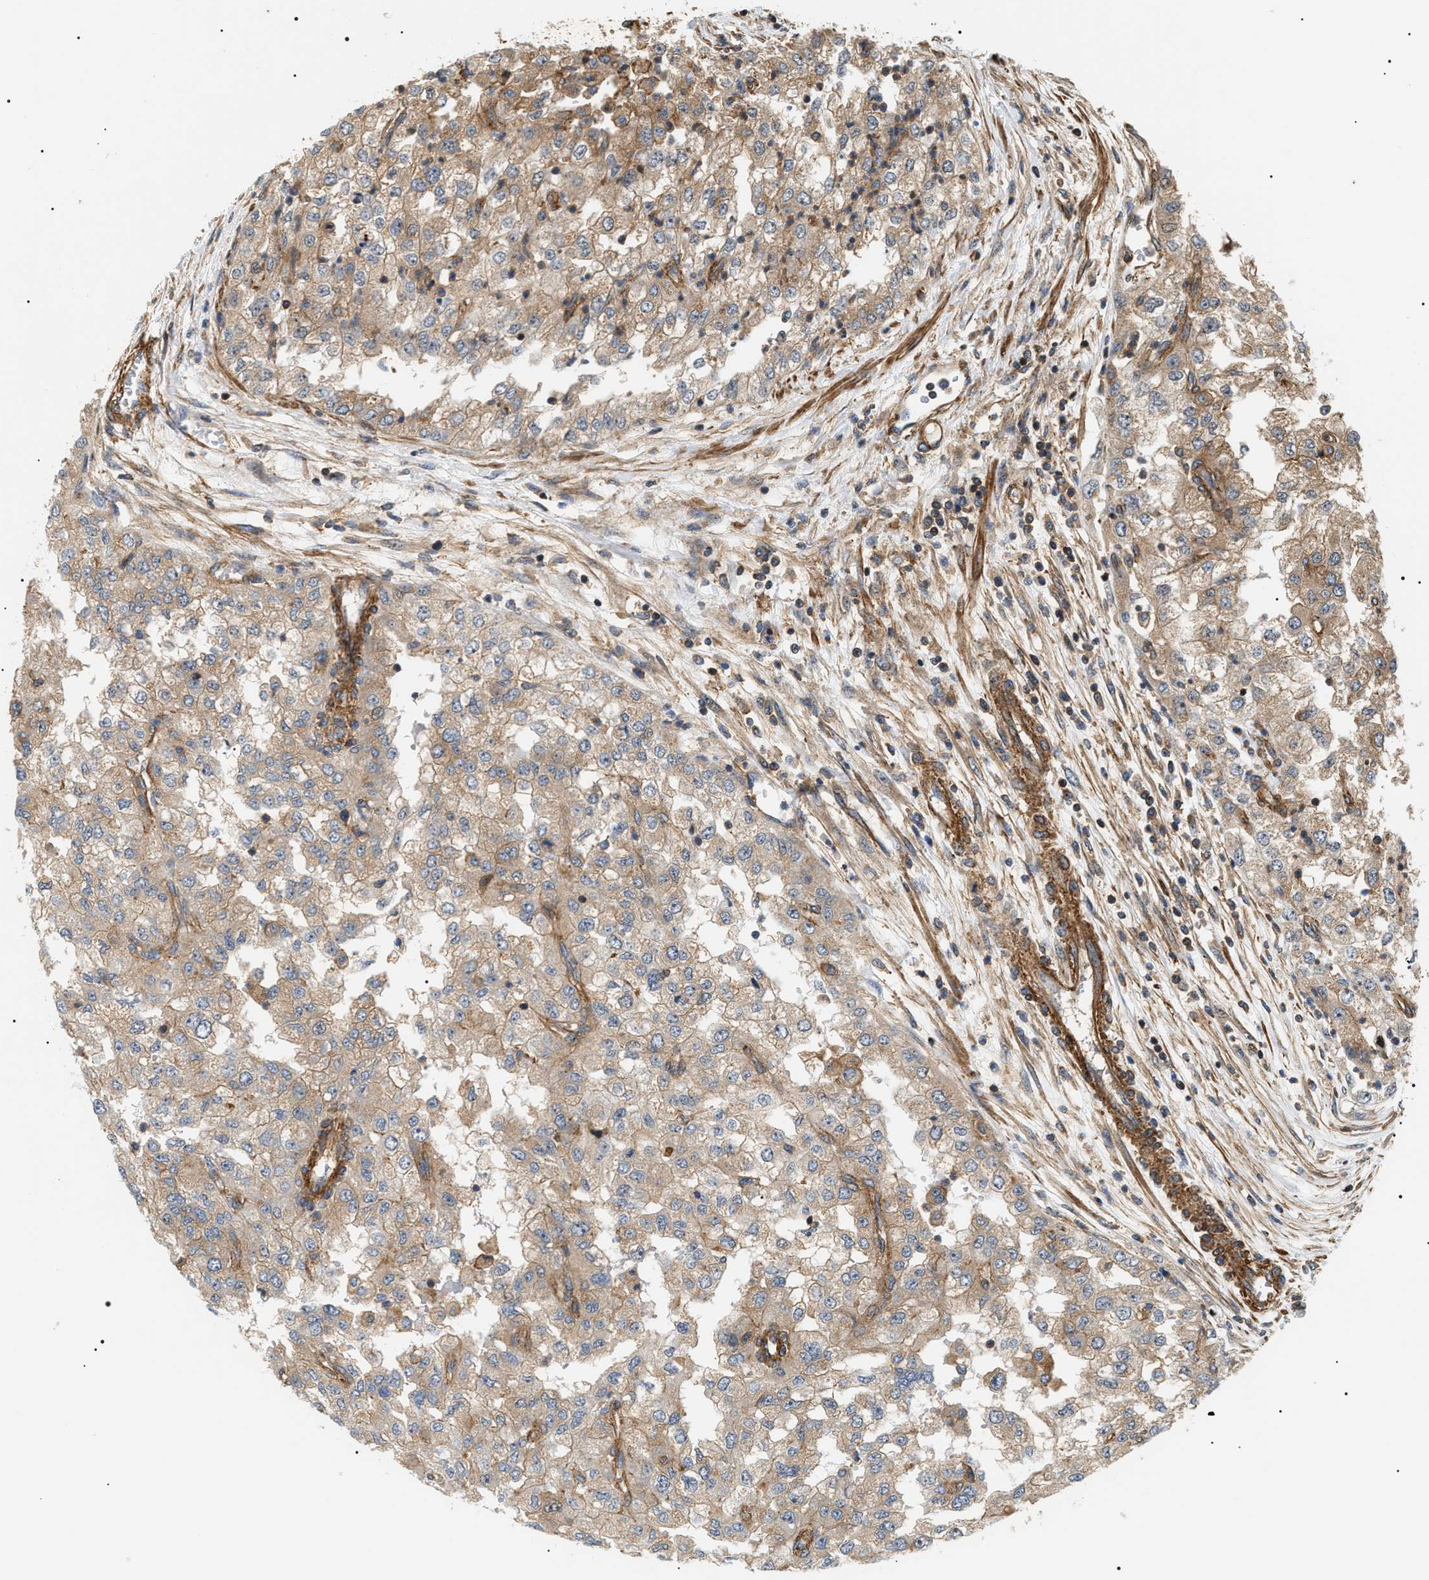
{"staining": {"intensity": "moderate", "quantity": "<25%", "location": "cytoplasmic/membranous"}, "tissue": "renal cancer", "cell_type": "Tumor cells", "image_type": "cancer", "snomed": [{"axis": "morphology", "description": "Adenocarcinoma, NOS"}, {"axis": "topography", "description": "Kidney"}], "caption": "This is an image of immunohistochemistry staining of adenocarcinoma (renal), which shows moderate positivity in the cytoplasmic/membranous of tumor cells.", "gene": "SH3GLB2", "patient": {"sex": "female", "age": 54}}